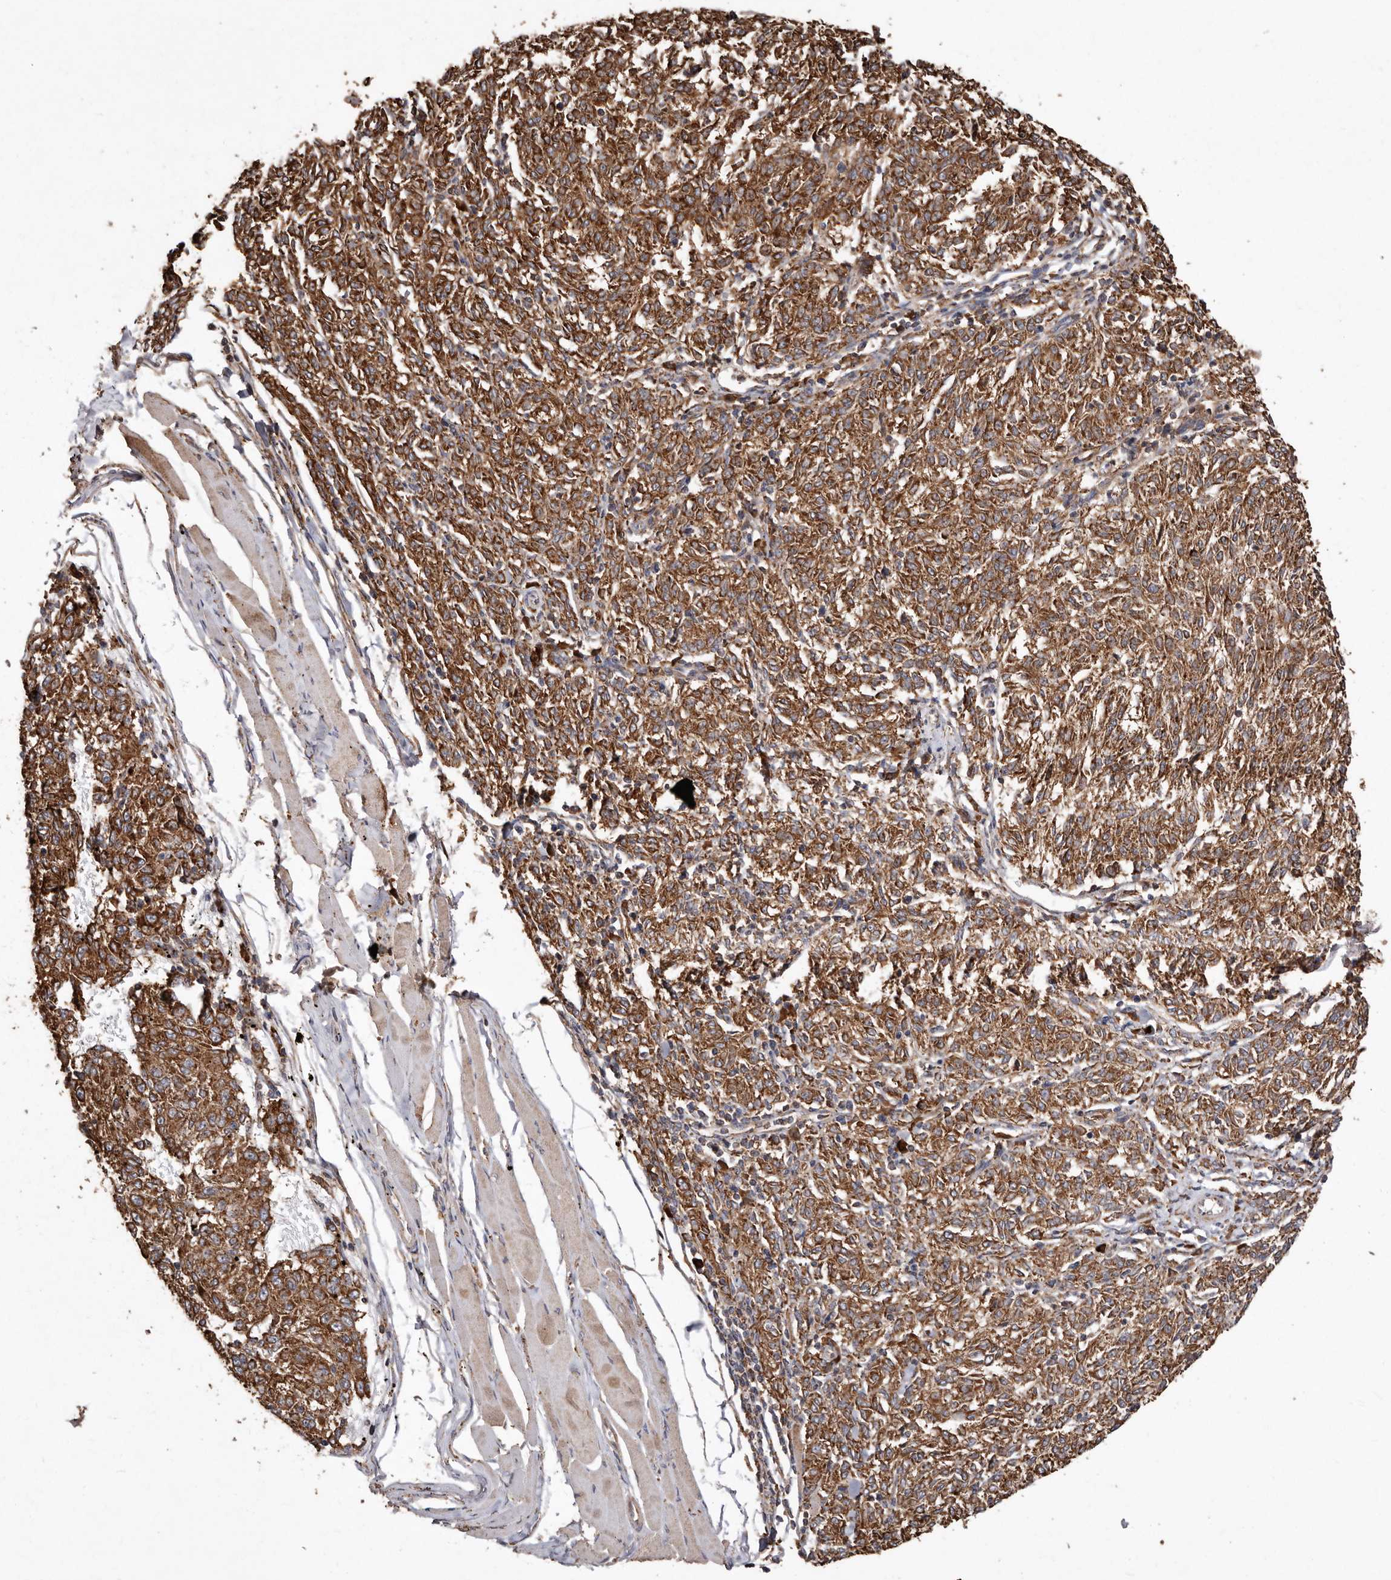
{"staining": {"intensity": "moderate", "quantity": ">75%", "location": "cytoplasmic/membranous"}, "tissue": "melanoma", "cell_type": "Tumor cells", "image_type": "cancer", "snomed": [{"axis": "morphology", "description": "Malignant melanoma, NOS"}, {"axis": "topography", "description": "Skin"}], "caption": "IHC micrograph of malignant melanoma stained for a protein (brown), which reveals medium levels of moderate cytoplasmic/membranous staining in about >75% of tumor cells.", "gene": "STEAP2", "patient": {"sex": "female", "age": 72}}